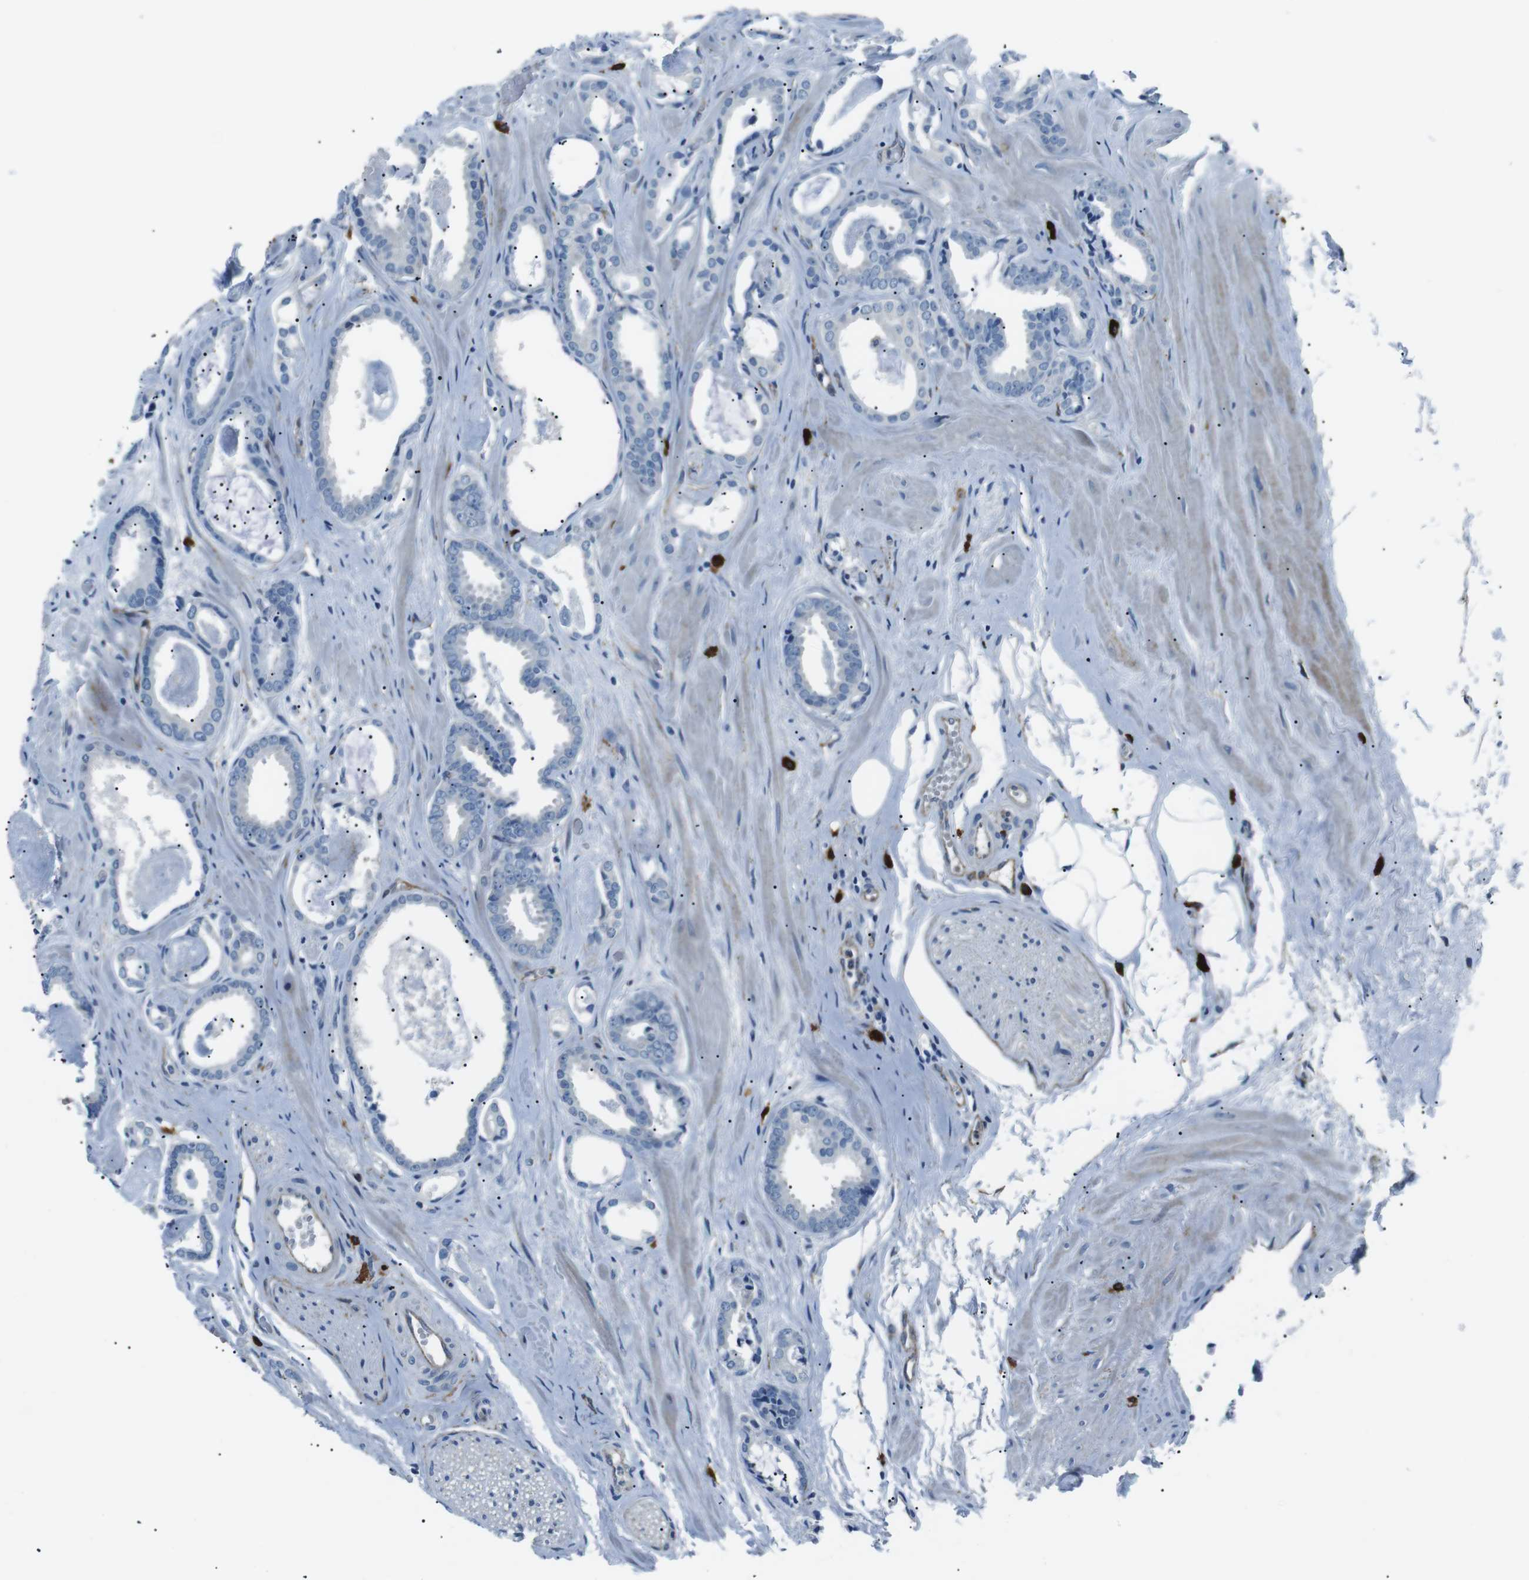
{"staining": {"intensity": "negative", "quantity": "none", "location": "none"}, "tissue": "prostate cancer", "cell_type": "Tumor cells", "image_type": "cancer", "snomed": [{"axis": "morphology", "description": "Adenocarcinoma, Low grade"}, {"axis": "topography", "description": "Prostate"}], "caption": "Tumor cells are negative for protein expression in human prostate cancer.", "gene": "CSF2RA", "patient": {"sex": "male", "age": 53}}